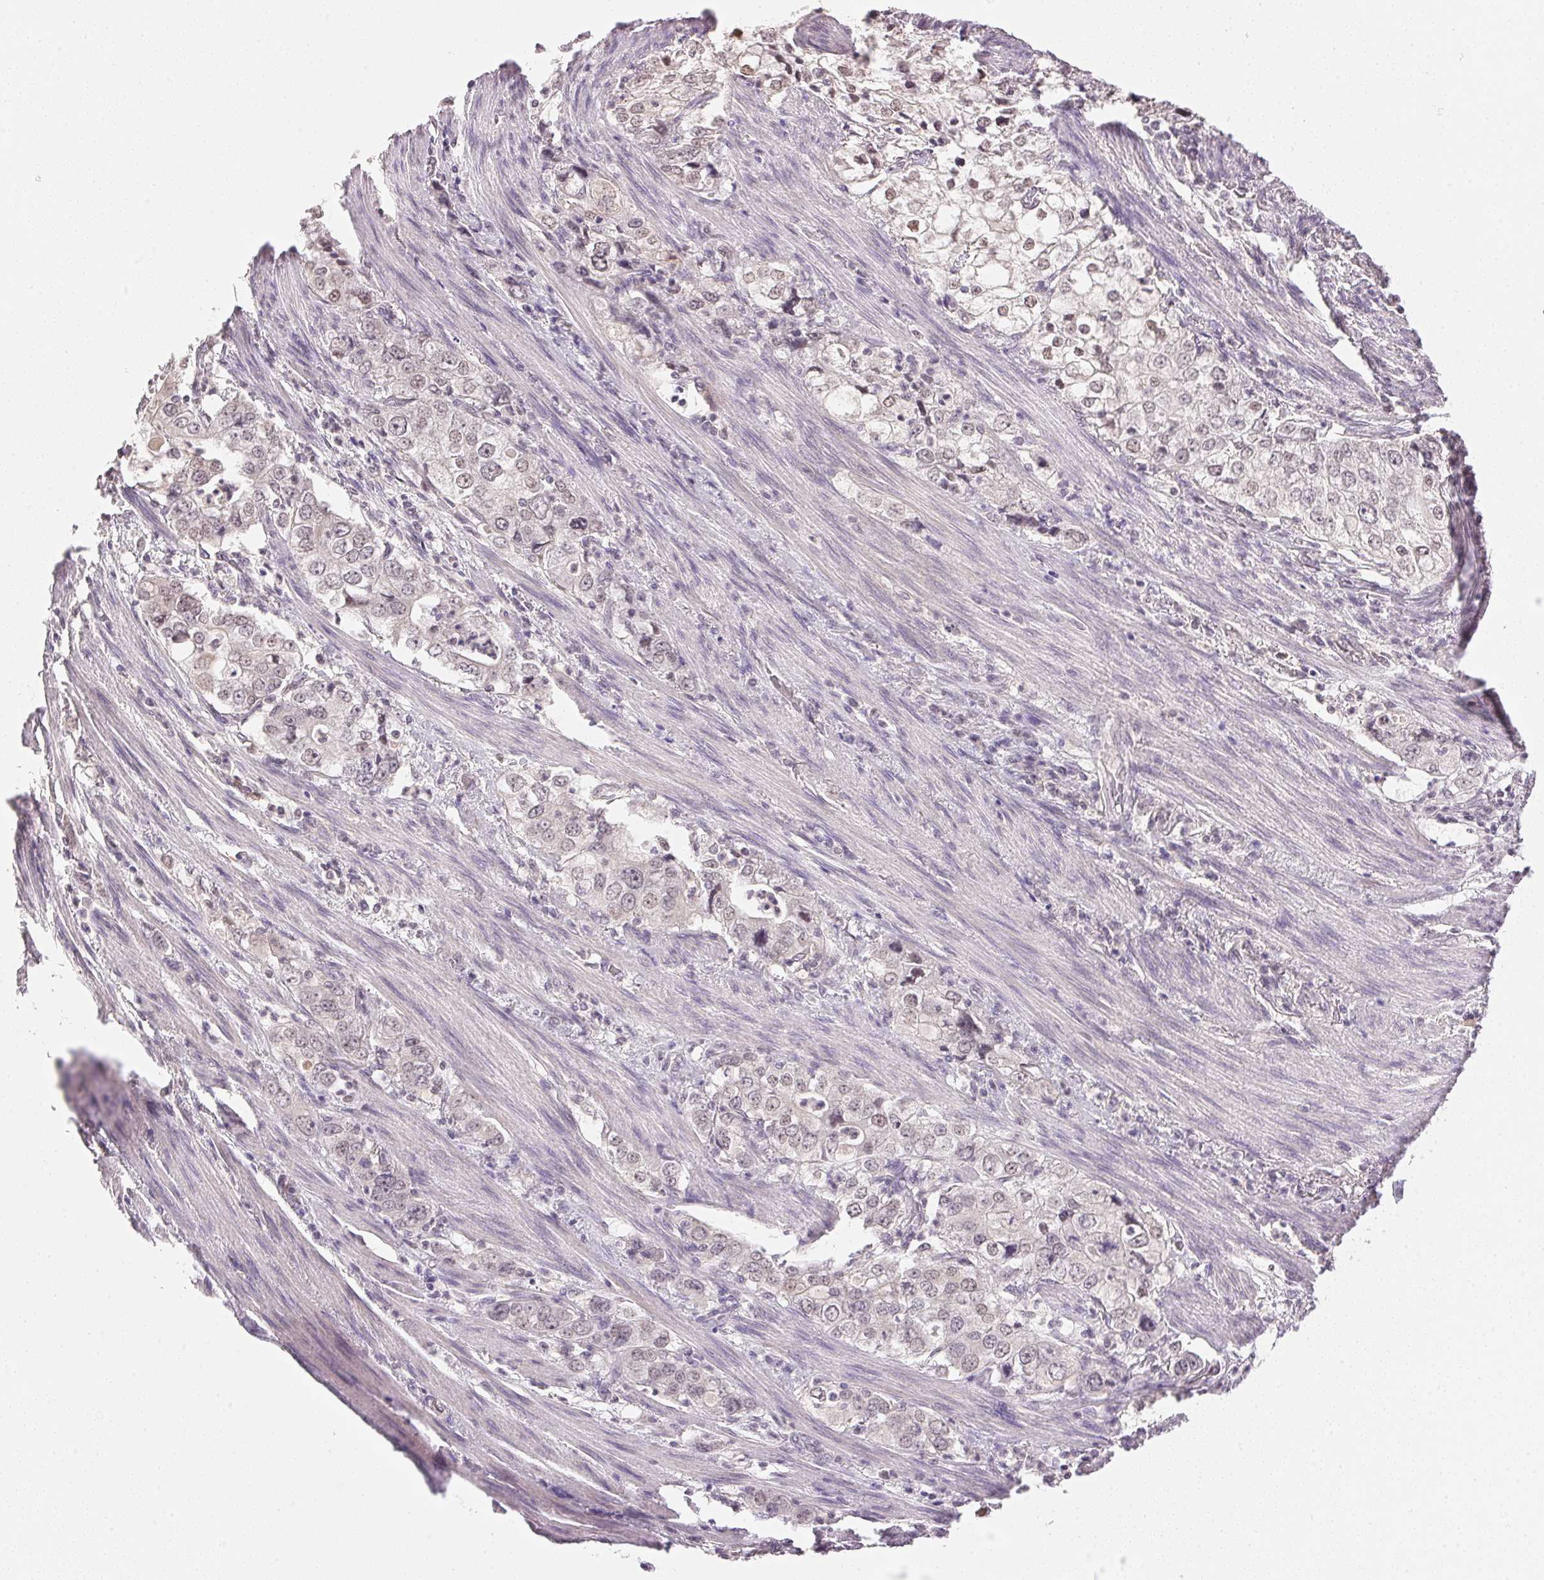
{"staining": {"intensity": "negative", "quantity": "none", "location": "none"}, "tissue": "stomach cancer", "cell_type": "Tumor cells", "image_type": "cancer", "snomed": [{"axis": "morphology", "description": "Adenocarcinoma, NOS"}, {"axis": "topography", "description": "Stomach, upper"}], "caption": "Tumor cells show no significant expression in stomach cancer. (Stains: DAB (3,3'-diaminobenzidine) immunohistochemistry (IHC) with hematoxylin counter stain, Microscopy: brightfield microscopy at high magnification).", "gene": "FNDC4", "patient": {"sex": "male", "age": 75}}